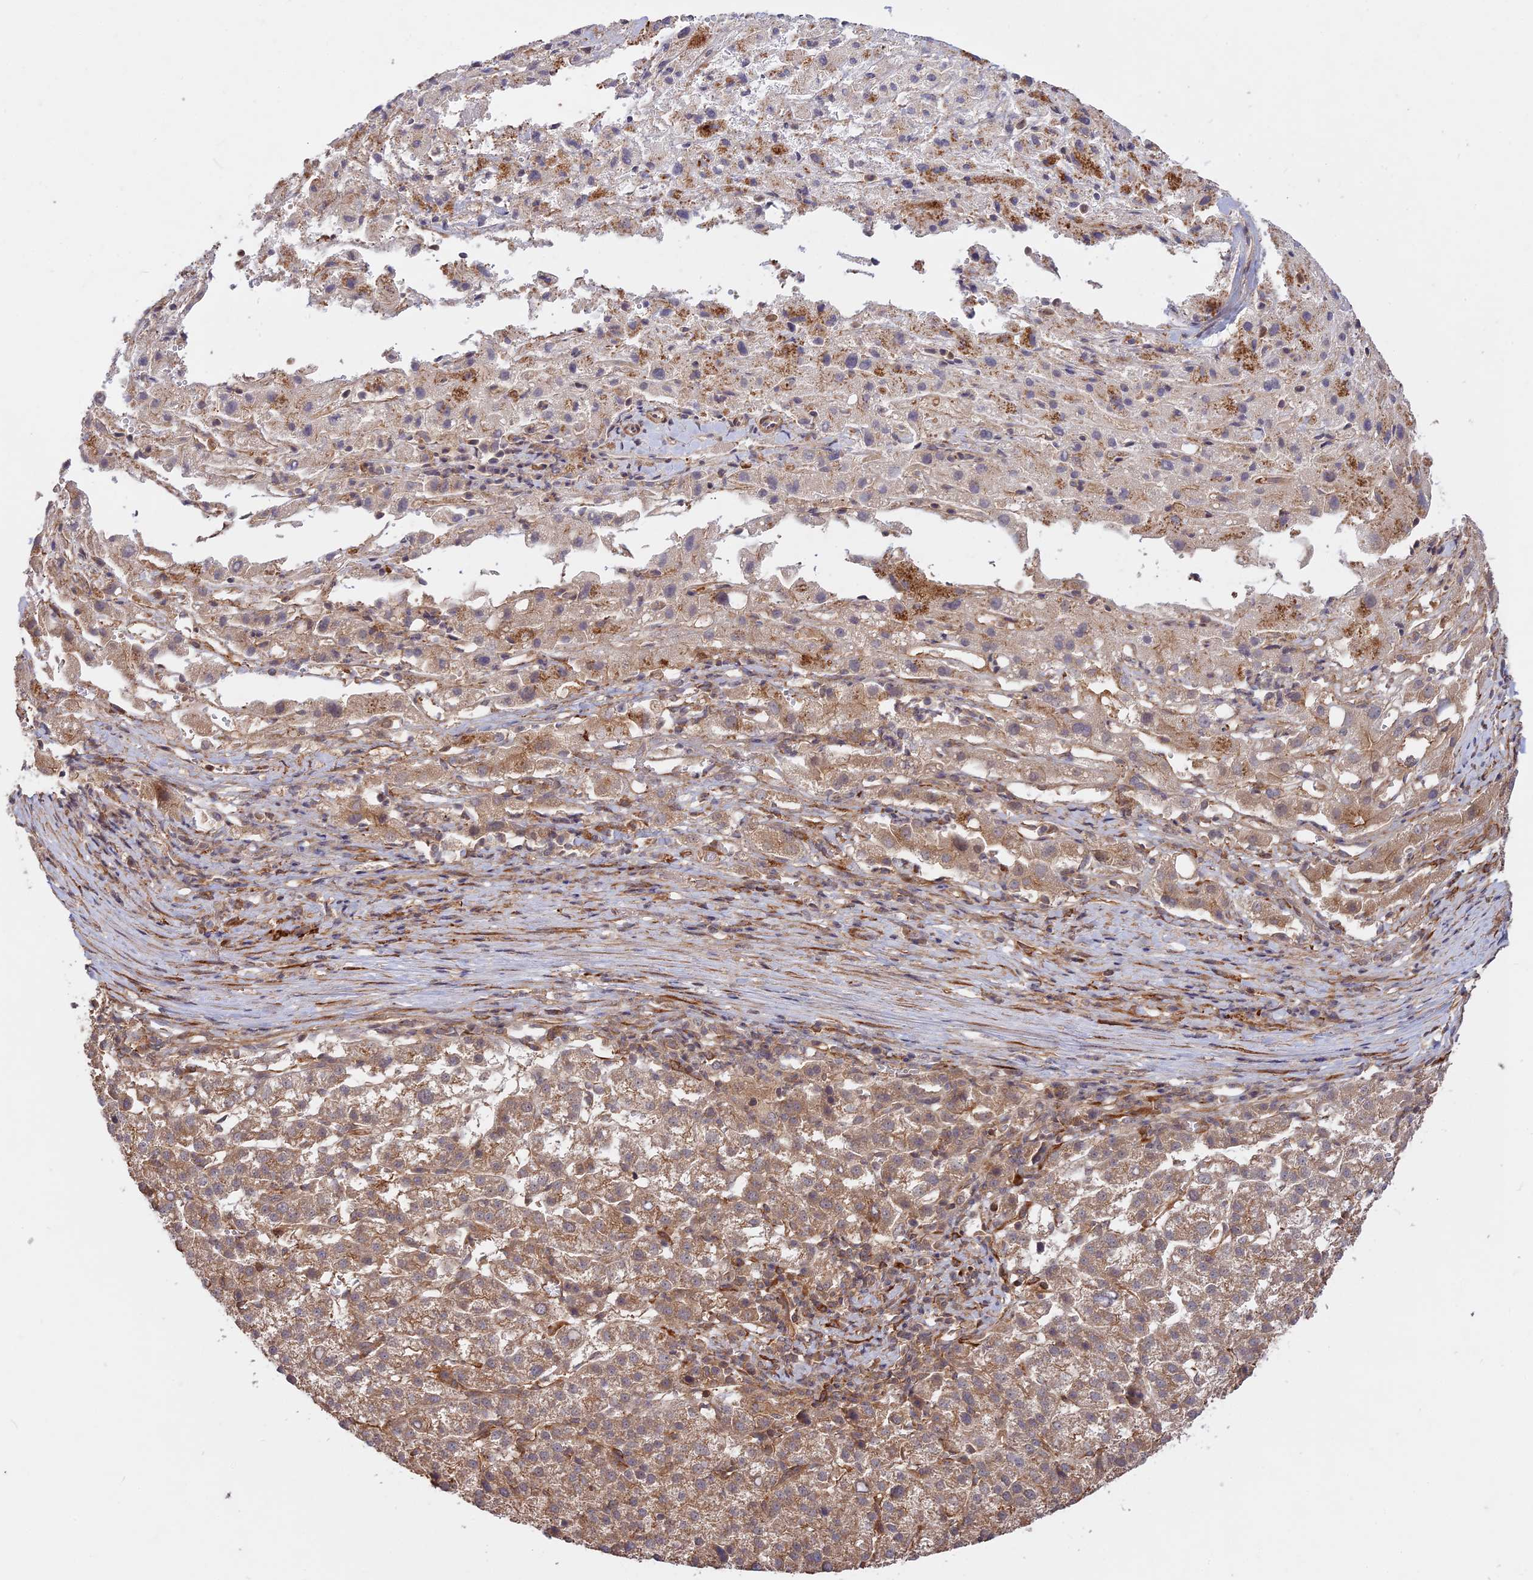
{"staining": {"intensity": "moderate", "quantity": "25%-75%", "location": "cytoplasmic/membranous"}, "tissue": "liver cancer", "cell_type": "Tumor cells", "image_type": "cancer", "snomed": [{"axis": "morphology", "description": "Carcinoma, Hepatocellular, NOS"}, {"axis": "topography", "description": "Liver"}], "caption": "There is medium levels of moderate cytoplasmic/membranous positivity in tumor cells of hepatocellular carcinoma (liver), as demonstrated by immunohistochemical staining (brown color).", "gene": "CCDC174", "patient": {"sex": "female", "age": 58}}